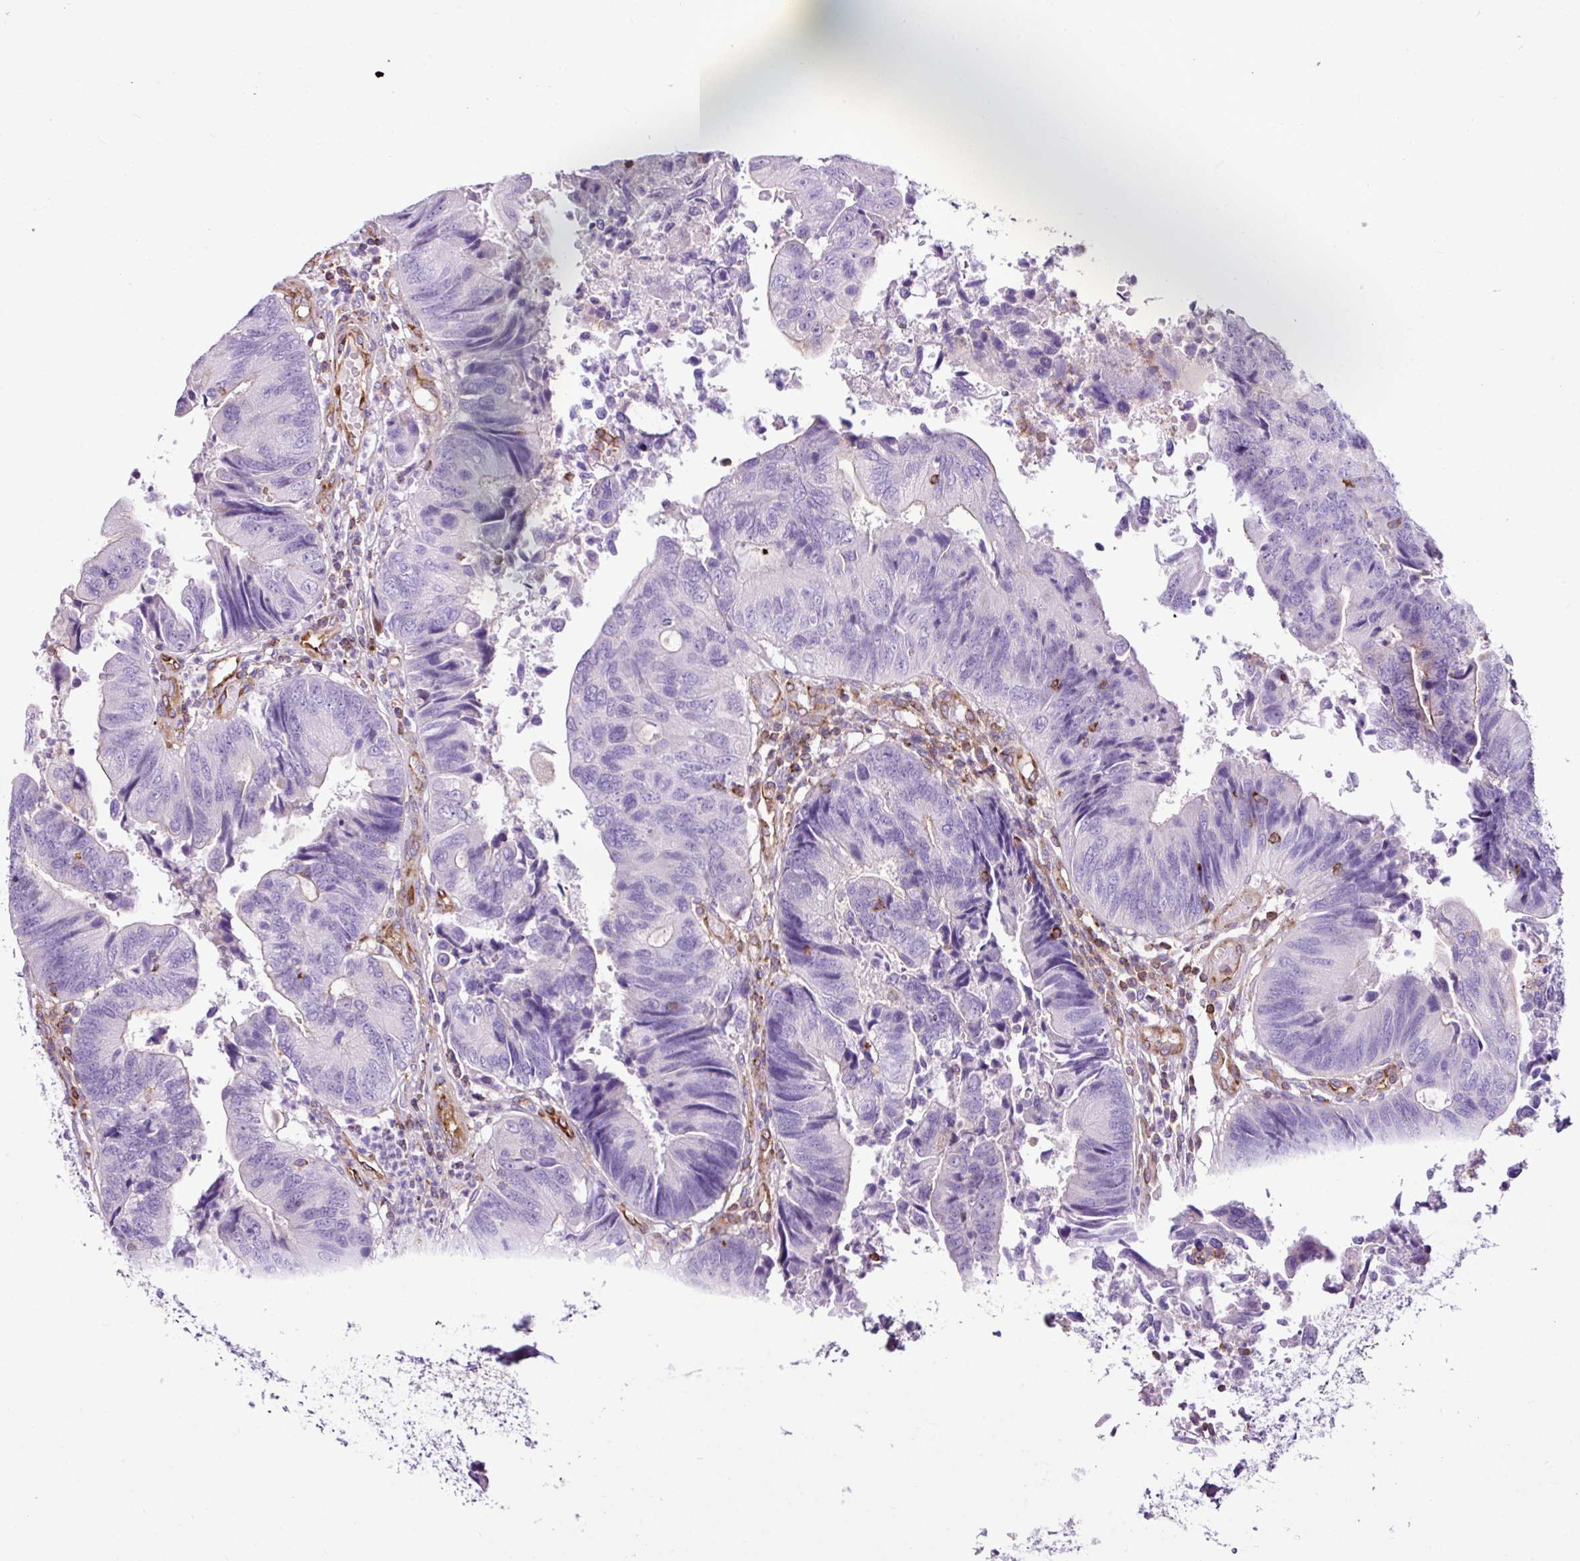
{"staining": {"intensity": "negative", "quantity": "none", "location": "none"}, "tissue": "colorectal cancer", "cell_type": "Tumor cells", "image_type": "cancer", "snomed": [{"axis": "morphology", "description": "Adenocarcinoma, NOS"}, {"axis": "topography", "description": "Colon"}], "caption": "This is an IHC image of colorectal adenocarcinoma. There is no expression in tumor cells.", "gene": "EME2", "patient": {"sex": "female", "age": 67}}